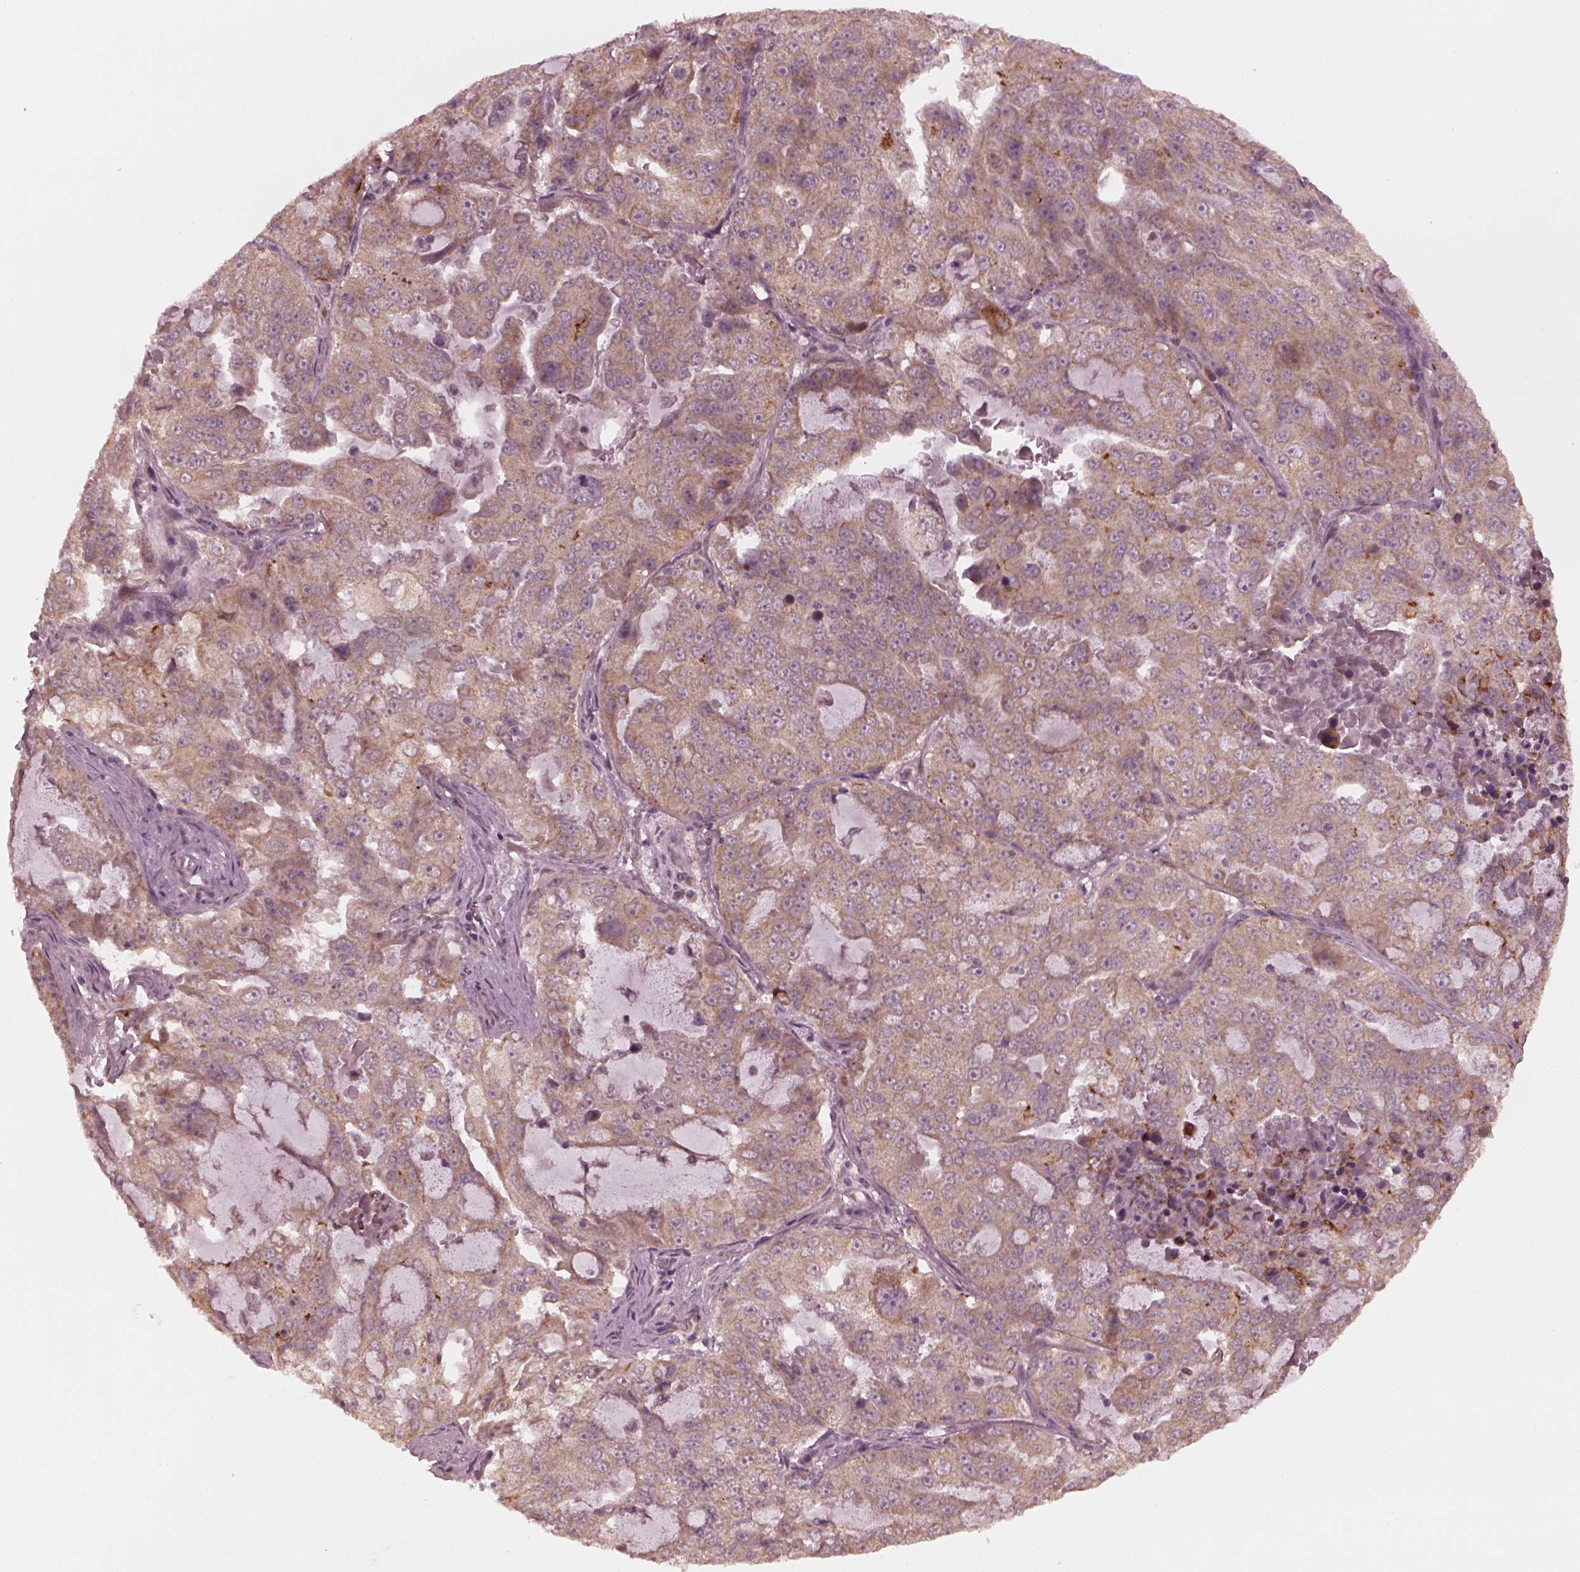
{"staining": {"intensity": "weak", "quantity": "25%-75%", "location": "cytoplasmic/membranous"}, "tissue": "lung cancer", "cell_type": "Tumor cells", "image_type": "cancer", "snomed": [{"axis": "morphology", "description": "Adenocarcinoma, NOS"}, {"axis": "topography", "description": "Lung"}], "caption": "Immunohistochemical staining of human lung cancer (adenocarcinoma) demonstrates low levels of weak cytoplasmic/membranous protein expression in approximately 25%-75% of tumor cells. Nuclei are stained in blue.", "gene": "FAF2", "patient": {"sex": "female", "age": 61}}